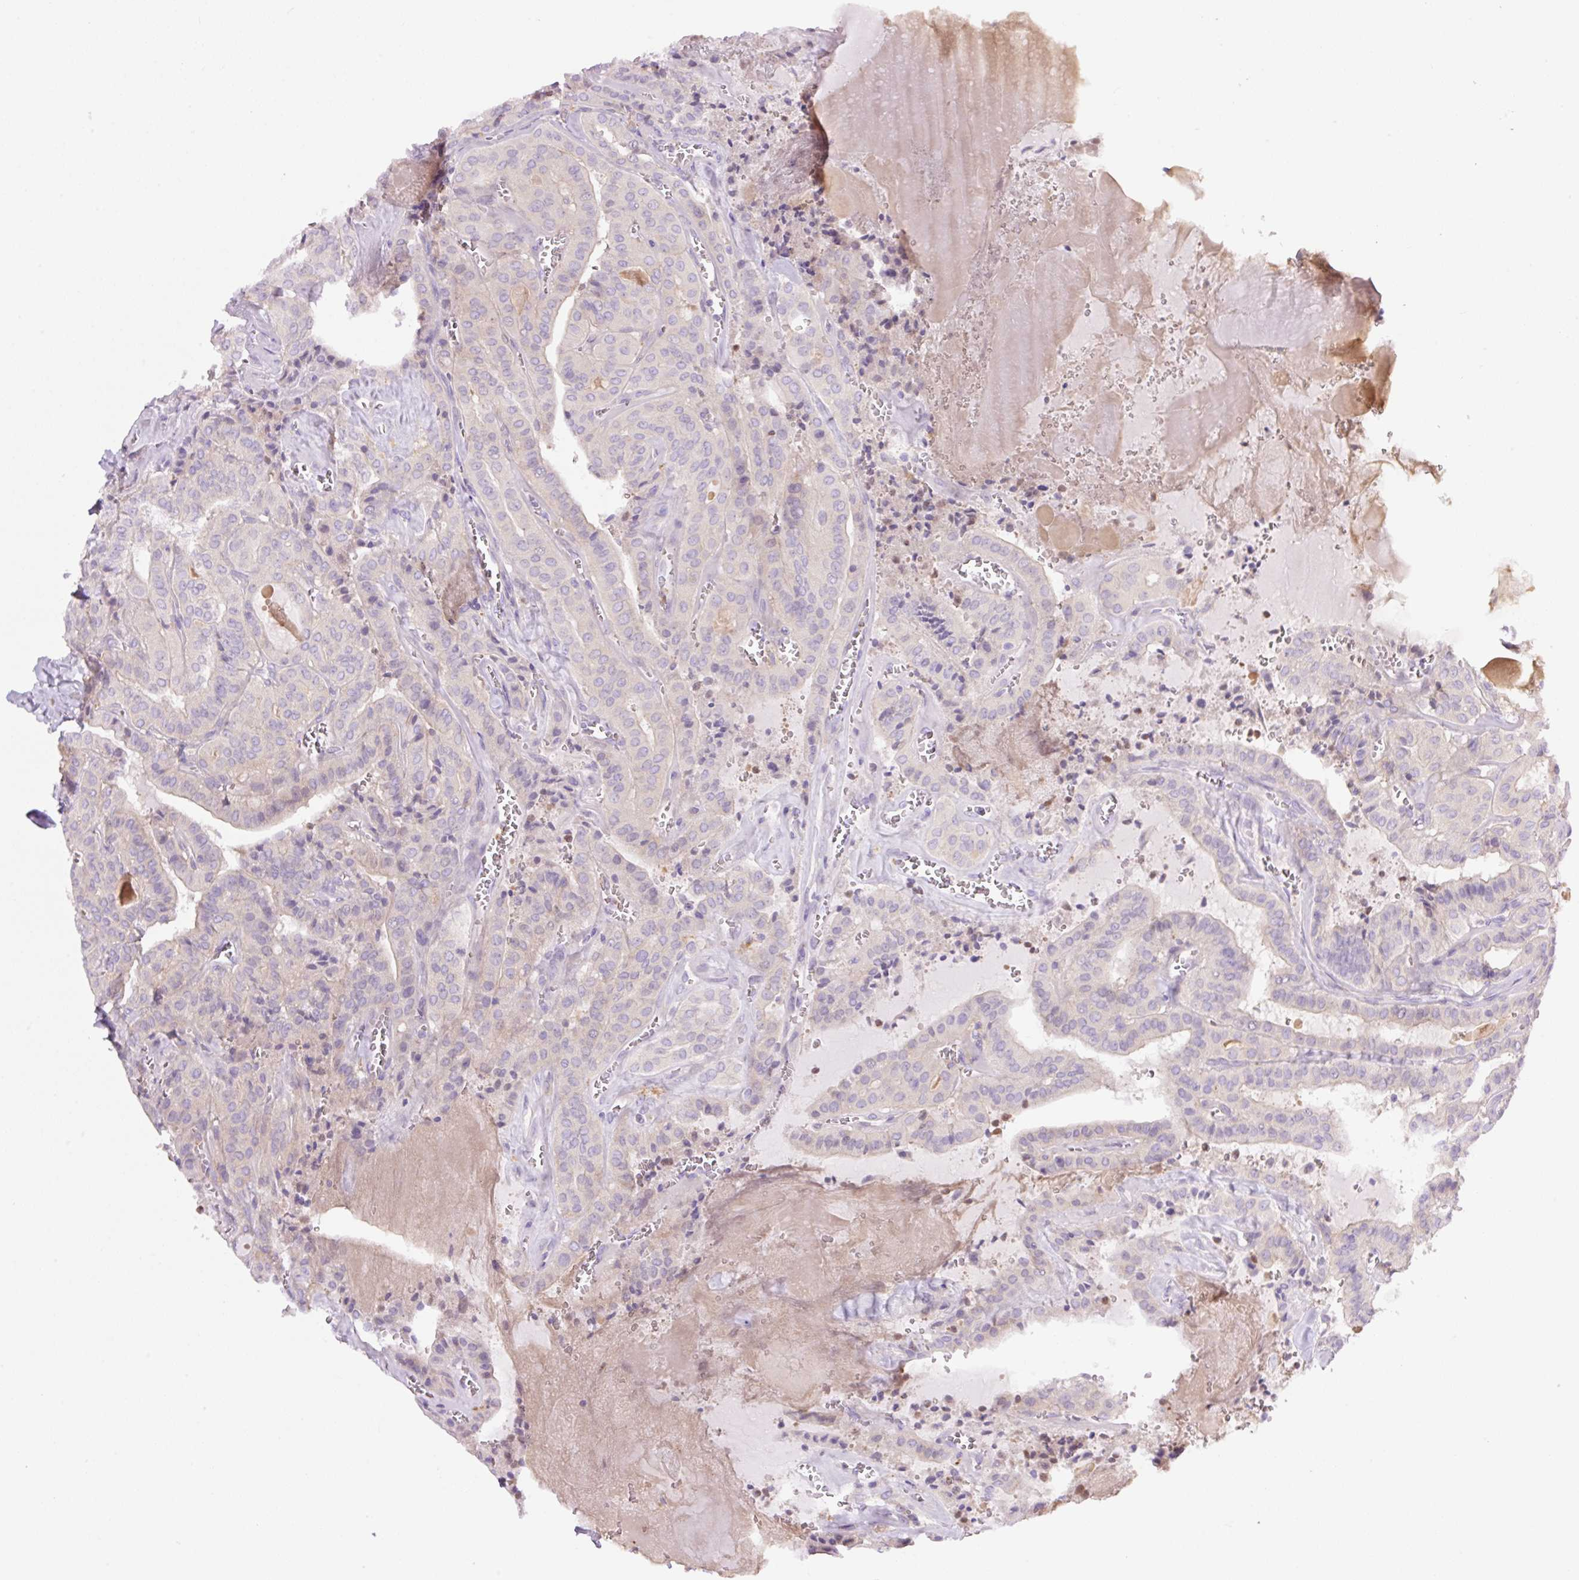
{"staining": {"intensity": "negative", "quantity": "none", "location": "none"}, "tissue": "thyroid cancer", "cell_type": "Tumor cells", "image_type": "cancer", "snomed": [{"axis": "morphology", "description": "Papillary adenocarcinoma, NOS"}, {"axis": "topography", "description": "Thyroid gland"}], "caption": "Immunohistochemistry (IHC) histopathology image of neoplastic tissue: human thyroid papillary adenocarcinoma stained with DAB reveals no significant protein staining in tumor cells. (Stains: DAB immunohistochemistry (IHC) with hematoxylin counter stain, Microscopy: brightfield microscopy at high magnification).", "gene": "SH2D6", "patient": {"sex": "male", "age": 52}}